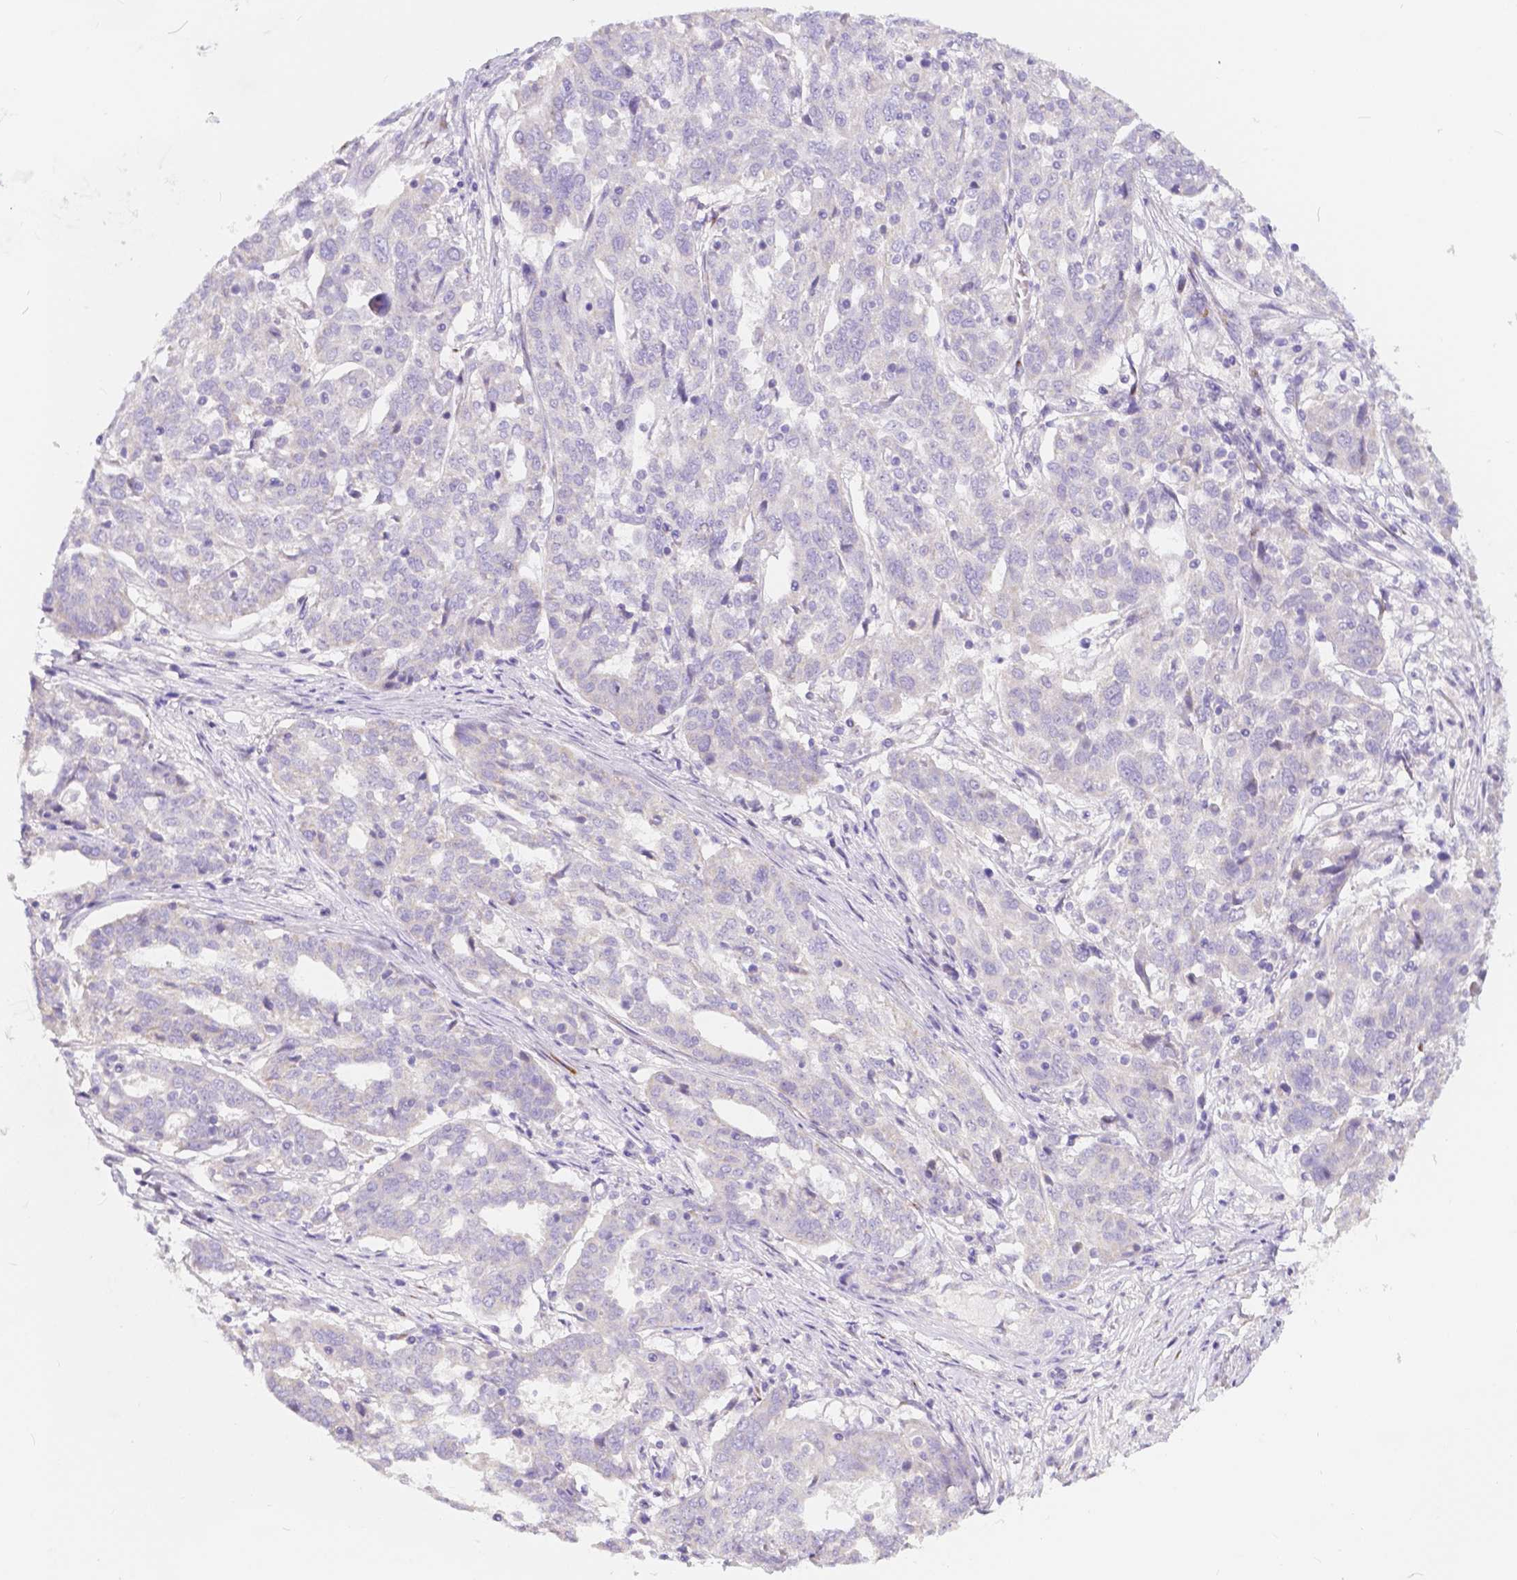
{"staining": {"intensity": "negative", "quantity": "none", "location": "none"}, "tissue": "ovarian cancer", "cell_type": "Tumor cells", "image_type": "cancer", "snomed": [{"axis": "morphology", "description": "Cystadenocarcinoma, serous, NOS"}, {"axis": "topography", "description": "Ovary"}], "caption": "This is an immunohistochemistry (IHC) image of human ovarian cancer. There is no expression in tumor cells.", "gene": "RNF186", "patient": {"sex": "female", "age": 67}}